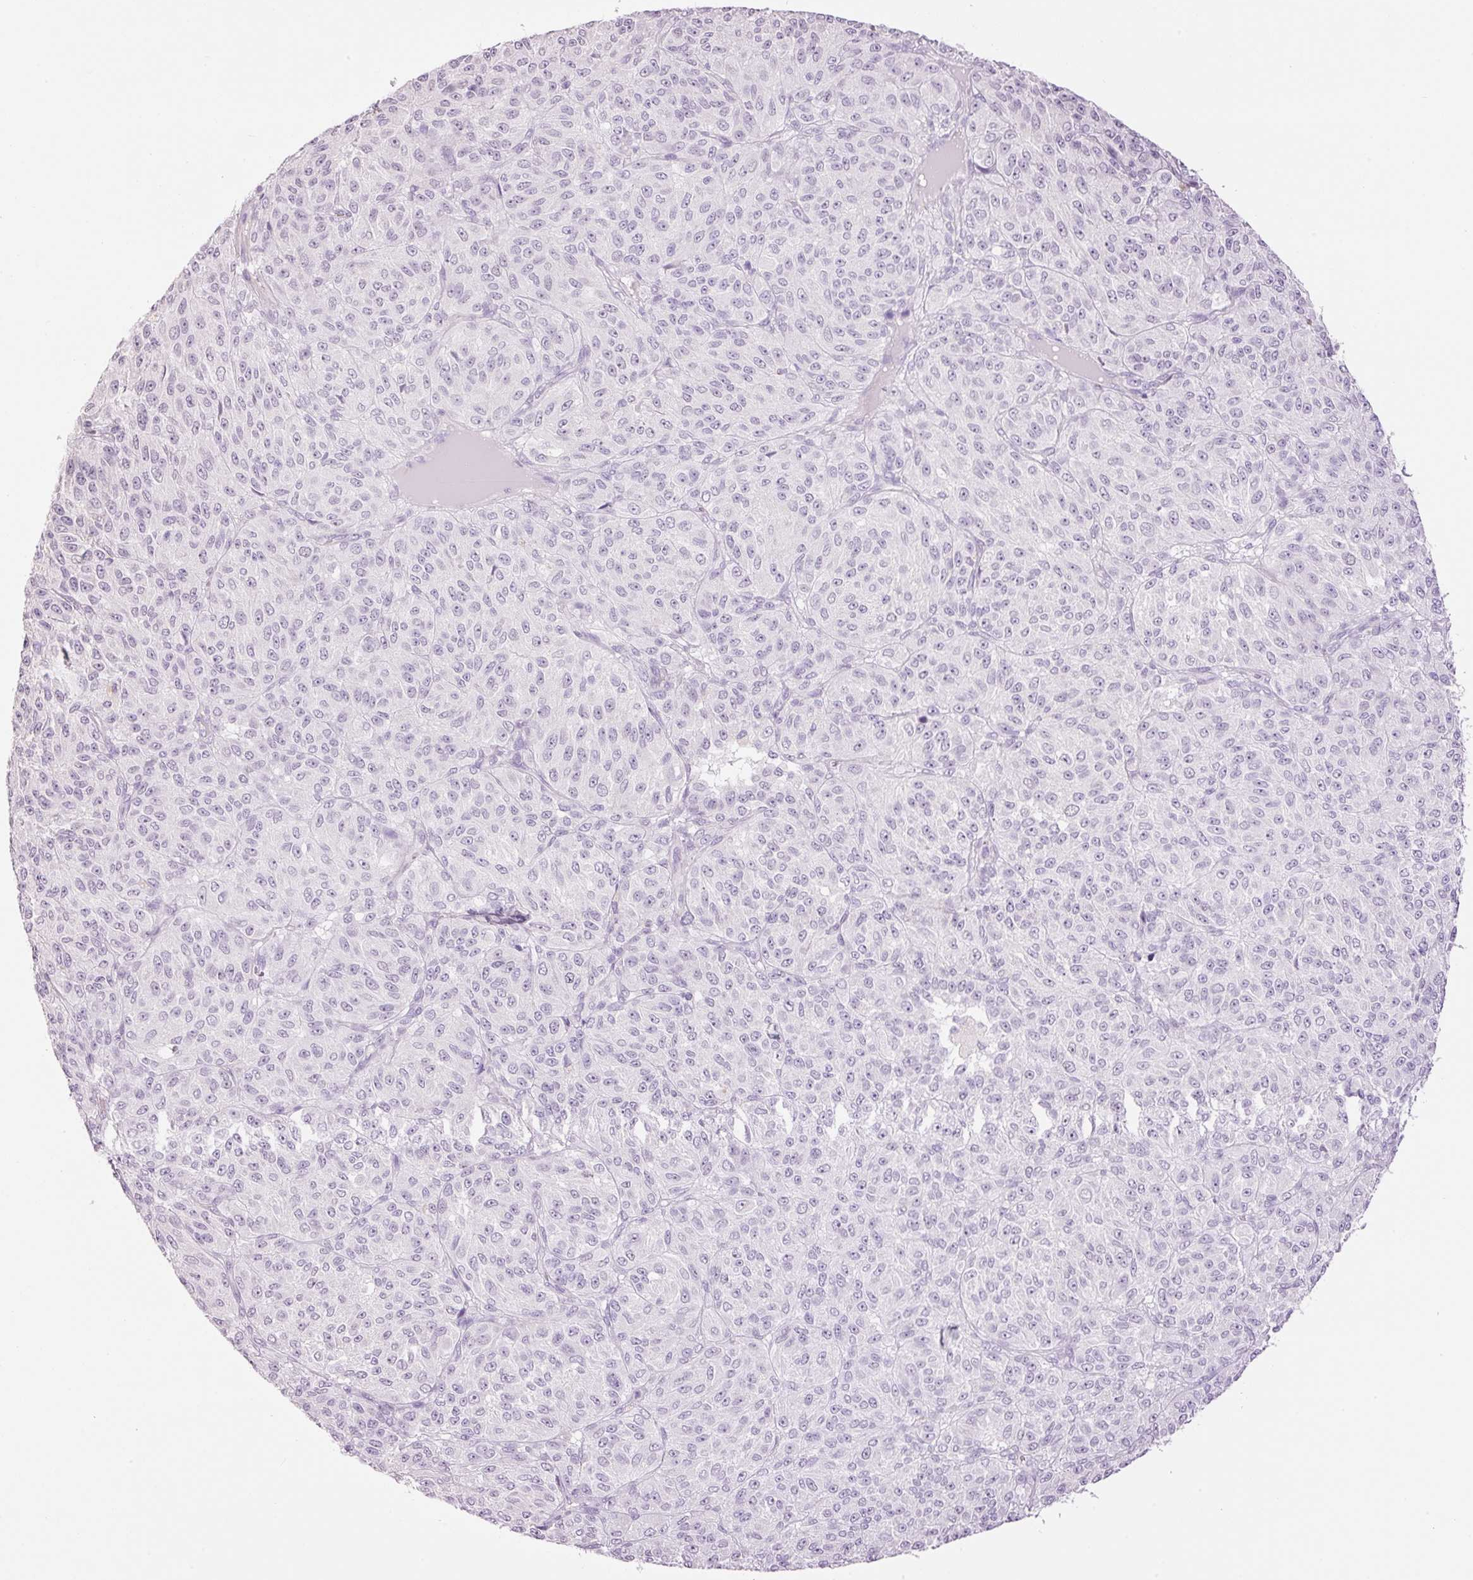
{"staining": {"intensity": "negative", "quantity": "none", "location": "none"}, "tissue": "melanoma", "cell_type": "Tumor cells", "image_type": "cancer", "snomed": [{"axis": "morphology", "description": "Malignant melanoma, Metastatic site"}, {"axis": "topography", "description": "Brain"}], "caption": "The photomicrograph demonstrates no significant expression in tumor cells of malignant melanoma (metastatic site).", "gene": "LY6G6D", "patient": {"sex": "female", "age": 56}}